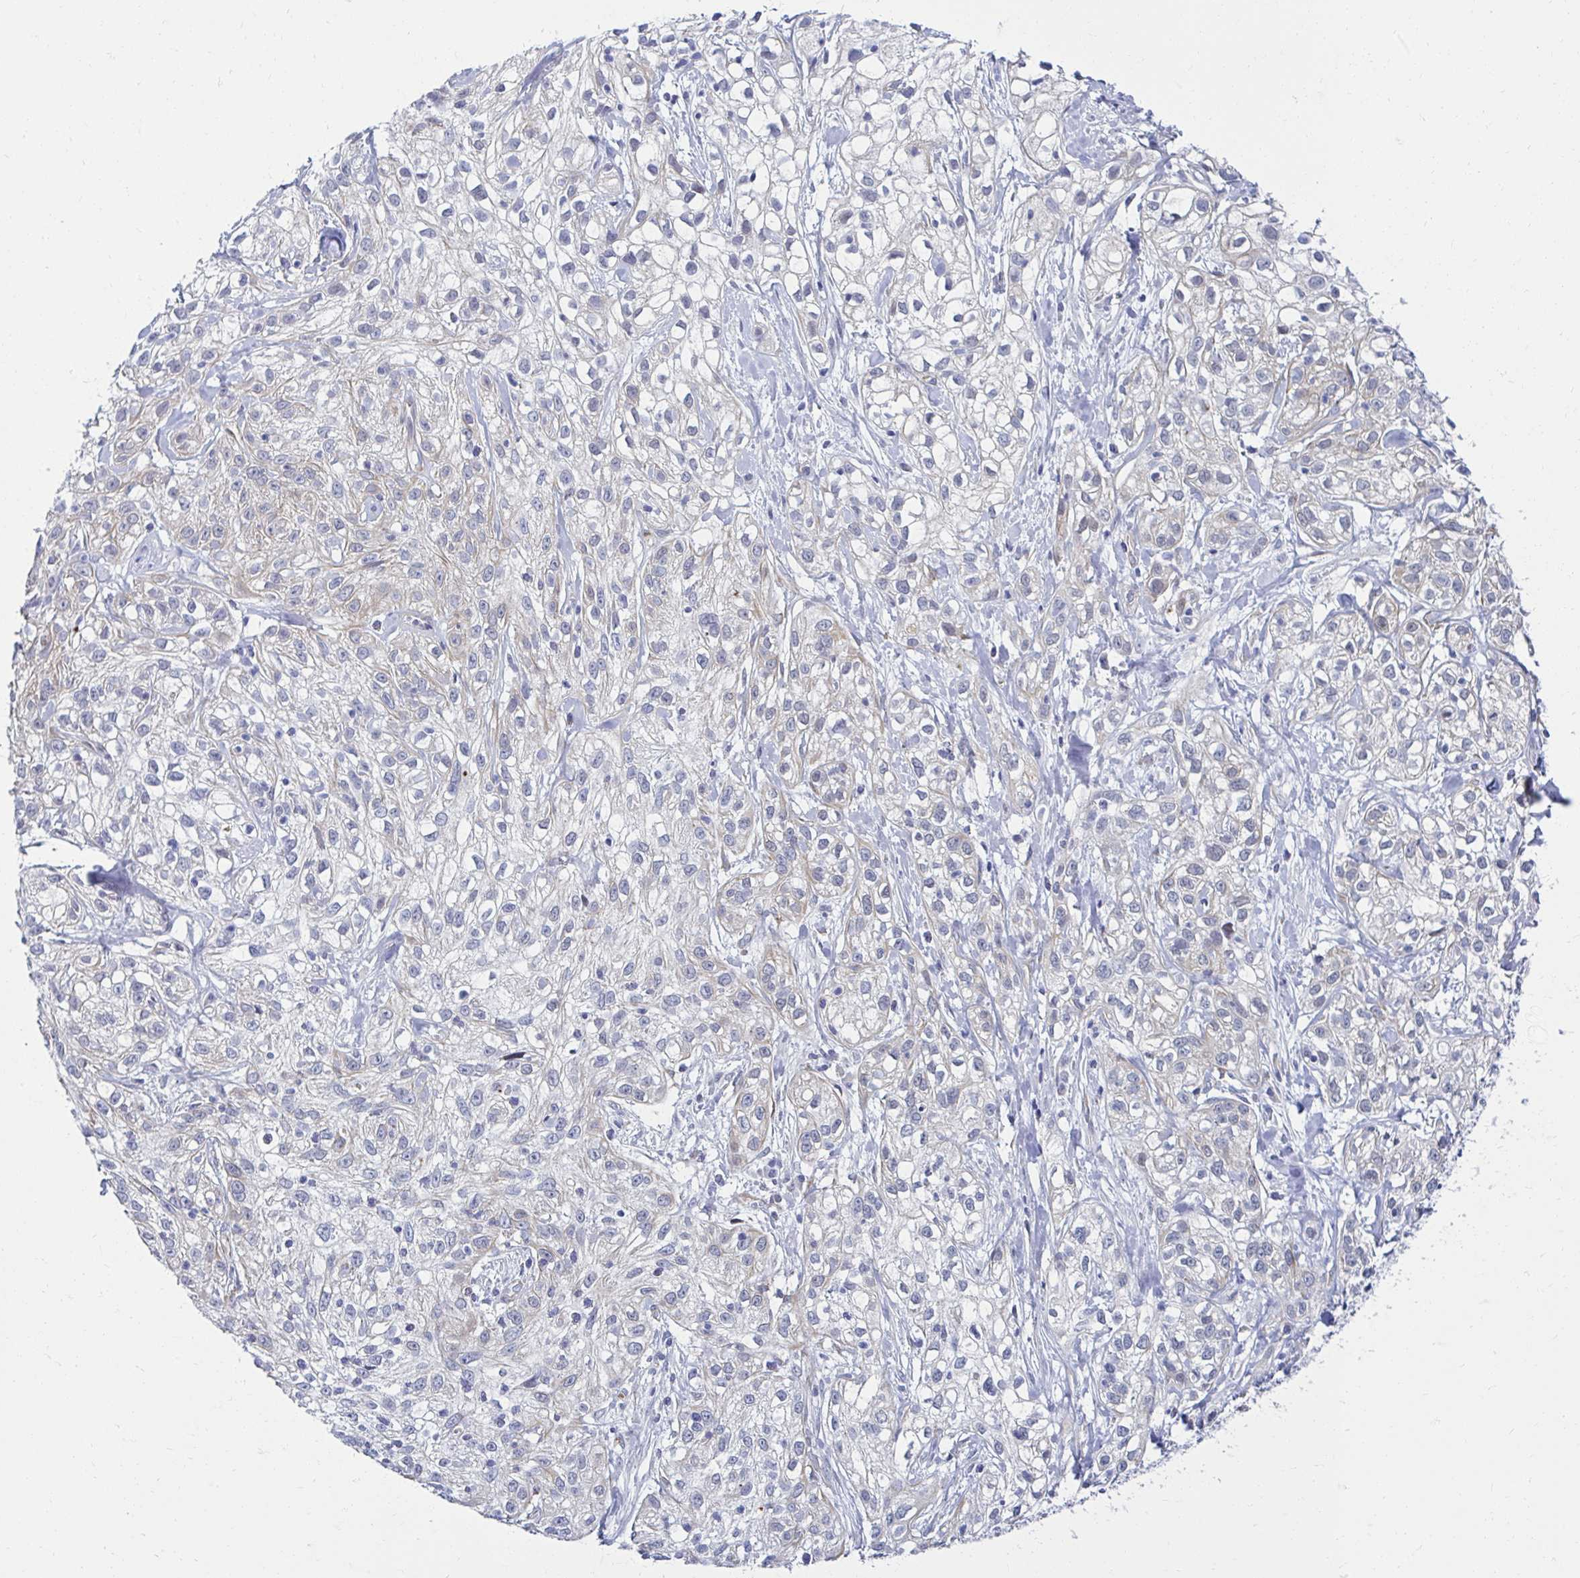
{"staining": {"intensity": "negative", "quantity": "none", "location": "none"}, "tissue": "skin cancer", "cell_type": "Tumor cells", "image_type": "cancer", "snomed": [{"axis": "morphology", "description": "Squamous cell carcinoma, NOS"}, {"axis": "topography", "description": "Skin"}], "caption": "DAB immunohistochemical staining of human skin cancer (squamous cell carcinoma) demonstrates no significant expression in tumor cells.", "gene": "ANKRD62", "patient": {"sex": "male", "age": 82}}